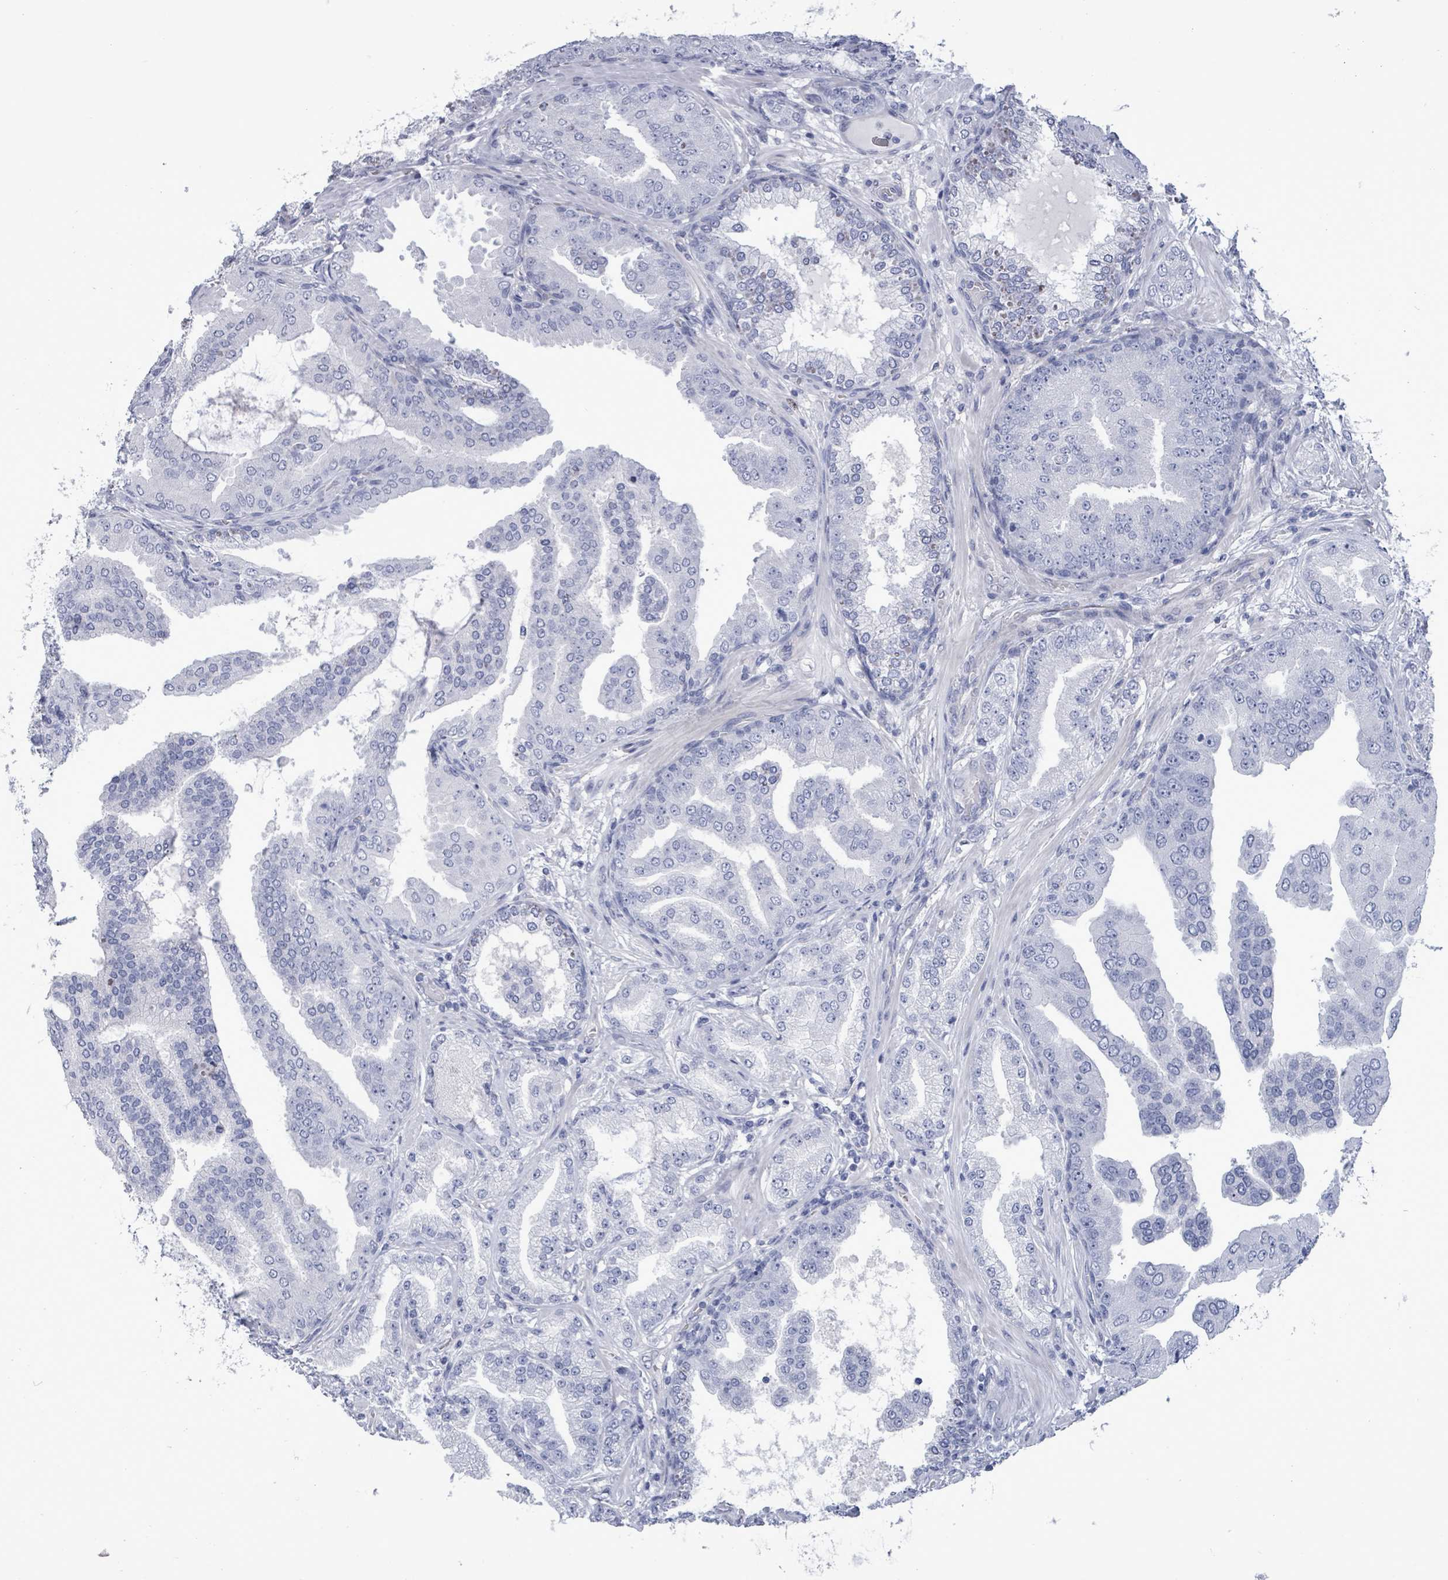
{"staining": {"intensity": "negative", "quantity": "none", "location": "none"}, "tissue": "prostate cancer", "cell_type": "Tumor cells", "image_type": "cancer", "snomed": [{"axis": "morphology", "description": "Adenocarcinoma, High grade"}, {"axis": "topography", "description": "Prostate"}], "caption": "Immunohistochemistry (IHC) of human prostate cancer (adenocarcinoma (high-grade)) exhibits no staining in tumor cells. (DAB immunohistochemistry with hematoxylin counter stain).", "gene": "CT45A5", "patient": {"sex": "male", "age": 68}}